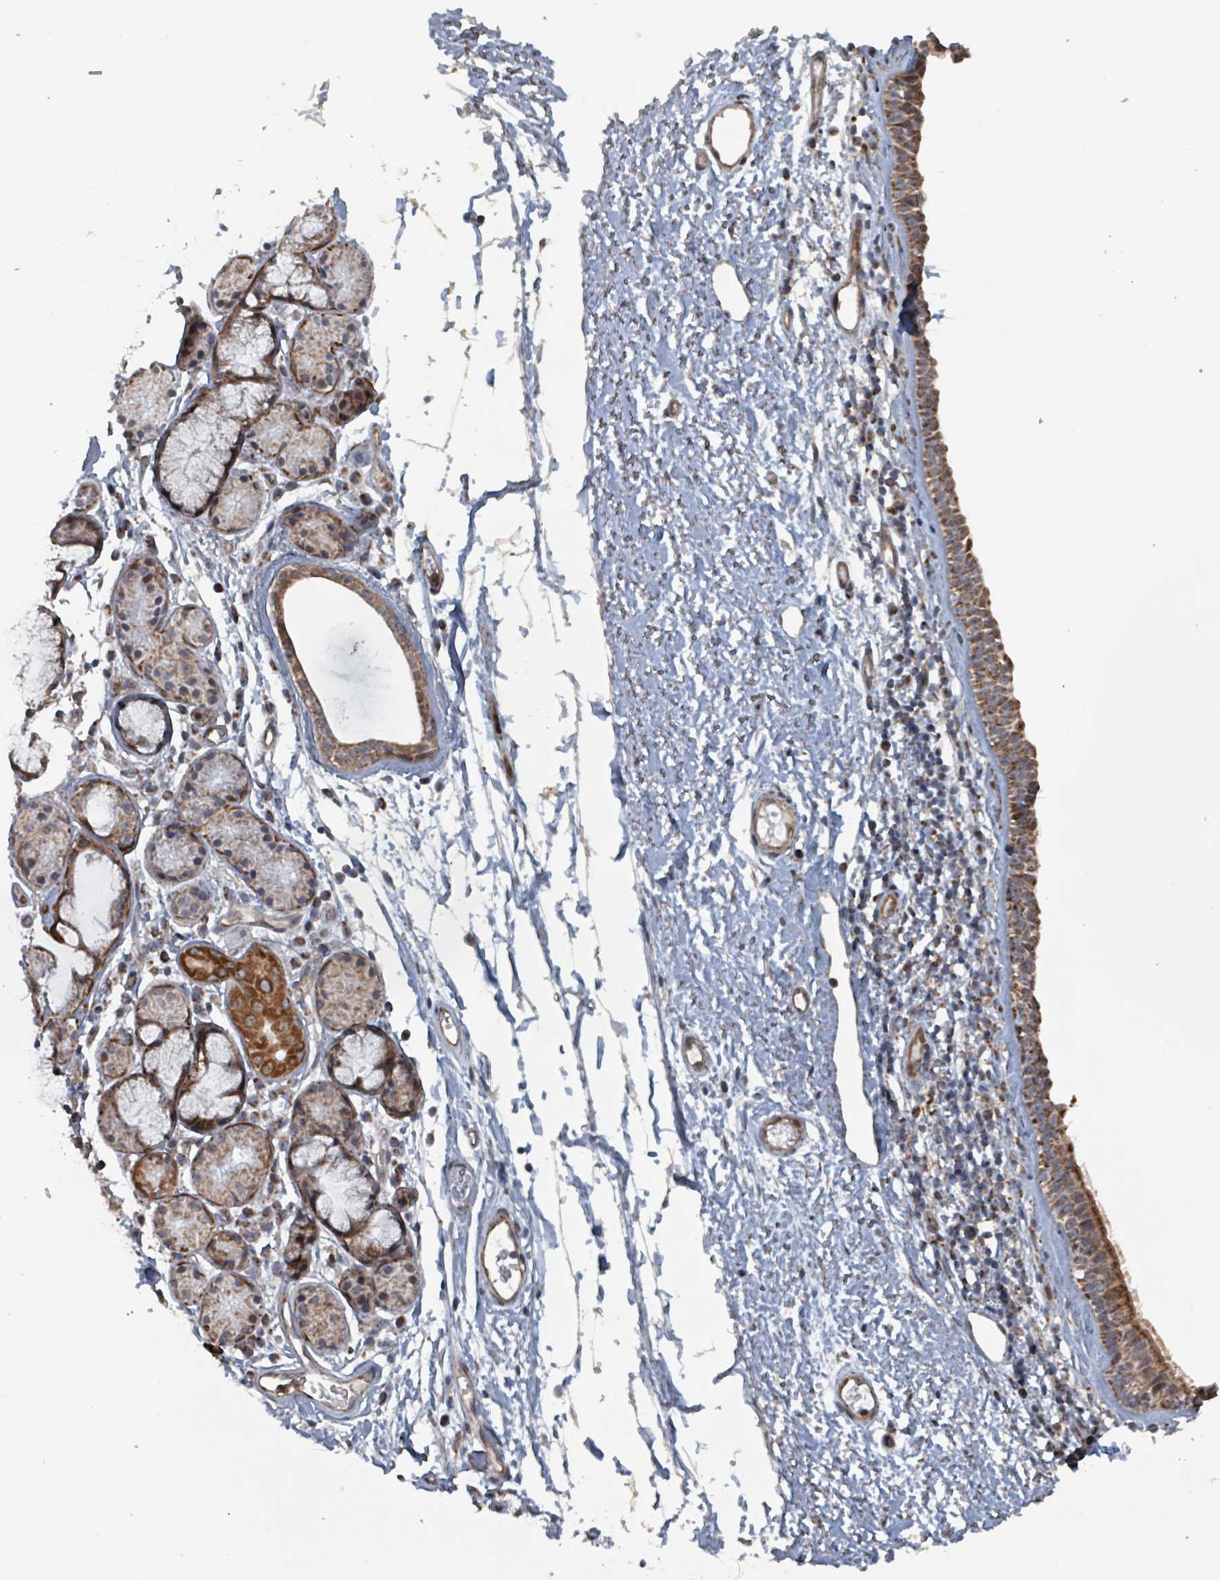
{"staining": {"intensity": "moderate", "quantity": ">75%", "location": "cytoplasmic/membranous"}, "tissue": "nasopharynx", "cell_type": "Respiratory epithelial cells", "image_type": "normal", "snomed": [{"axis": "morphology", "description": "Normal tissue, NOS"}, {"axis": "topography", "description": "Cartilage tissue"}, {"axis": "topography", "description": "Nasopharynx"}], "caption": "Moderate cytoplasmic/membranous positivity for a protein is identified in approximately >75% of respiratory epithelial cells of normal nasopharynx using immunohistochemistry.", "gene": "MRPL4", "patient": {"sex": "male", "age": 56}}